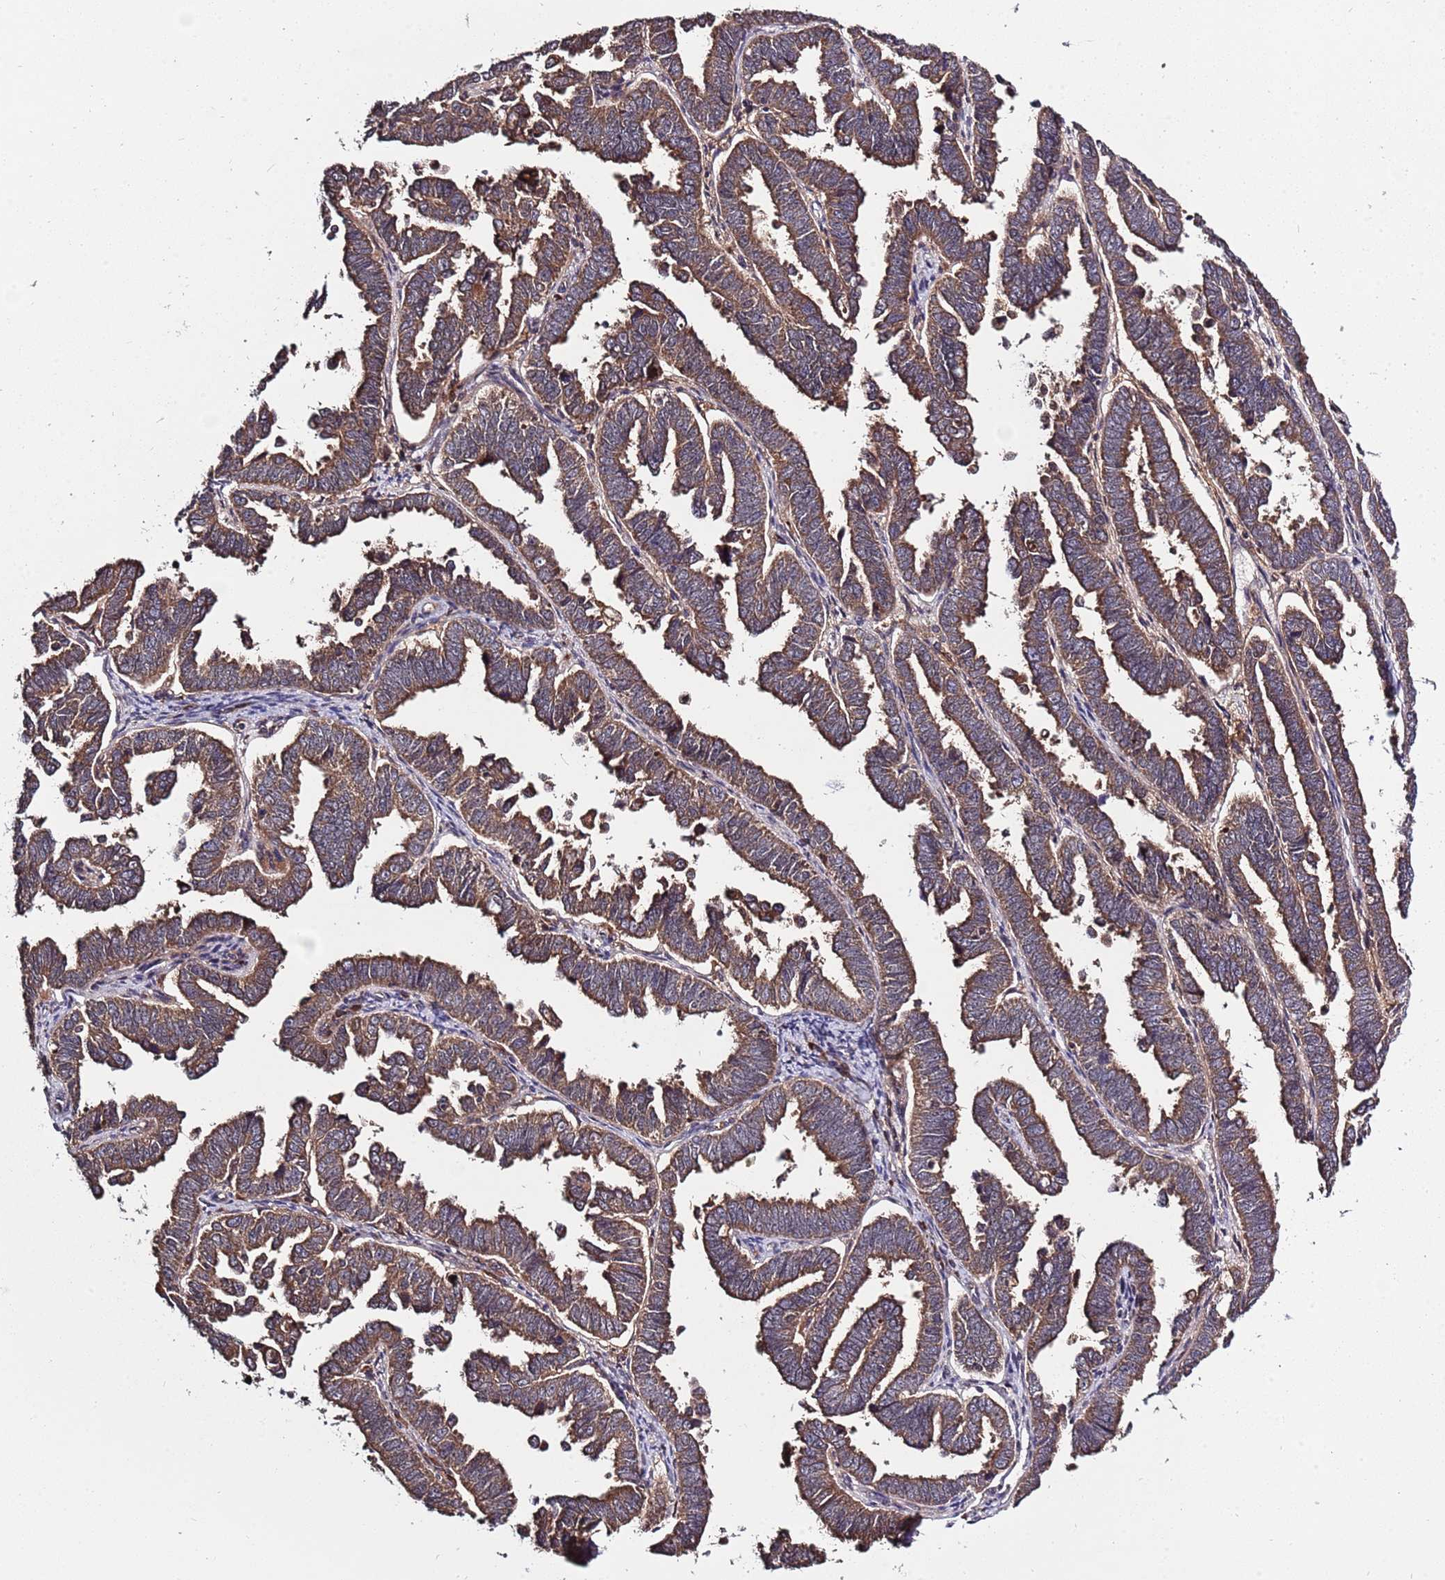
{"staining": {"intensity": "moderate", "quantity": ">75%", "location": "cytoplasmic/membranous"}, "tissue": "endometrial cancer", "cell_type": "Tumor cells", "image_type": "cancer", "snomed": [{"axis": "morphology", "description": "Adenocarcinoma, NOS"}, {"axis": "topography", "description": "Endometrium"}], "caption": "Immunohistochemistry (IHC) image of neoplastic tissue: endometrial cancer (adenocarcinoma) stained using immunohistochemistry displays medium levels of moderate protein expression localized specifically in the cytoplasmic/membranous of tumor cells, appearing as a cytoplasmic/membranous brown color.", "gene": "USP32", "patient": {"sex": "female", "age": 75}}